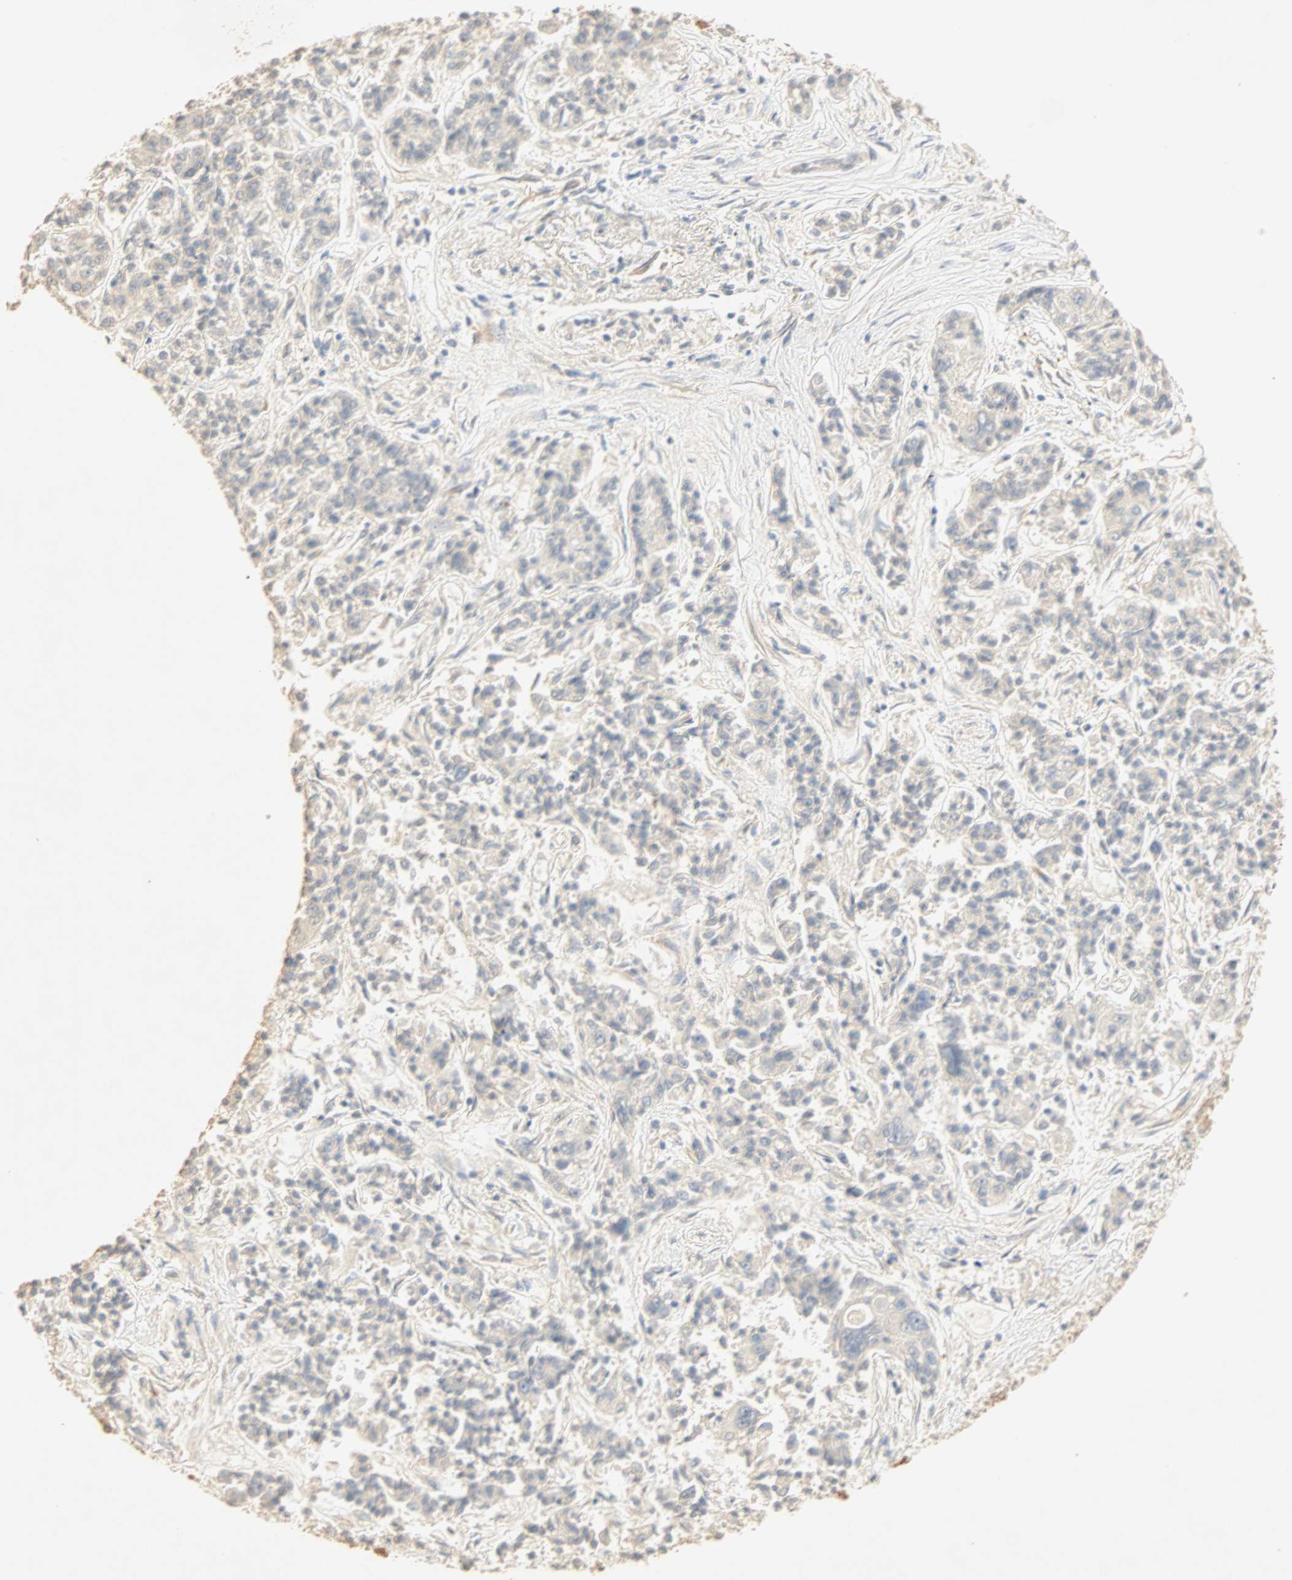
{"staining": {"intensity": "negative", "quantity": "none", "location": "none"}, "tissue": "lung cancer", "cell_type": "Tumor cells", "image_type": "cancer", "snomed": [{"axis": "morphology", "description": "Adenocarcinoma, NOS"}, {"axis": "topography", "description": "Lung"}], "caption": "Tumor cells show no significant protein positivity in lung cancer.", "gene": "SELENBP1", "patient": {"sex": "male", "age": 84}}